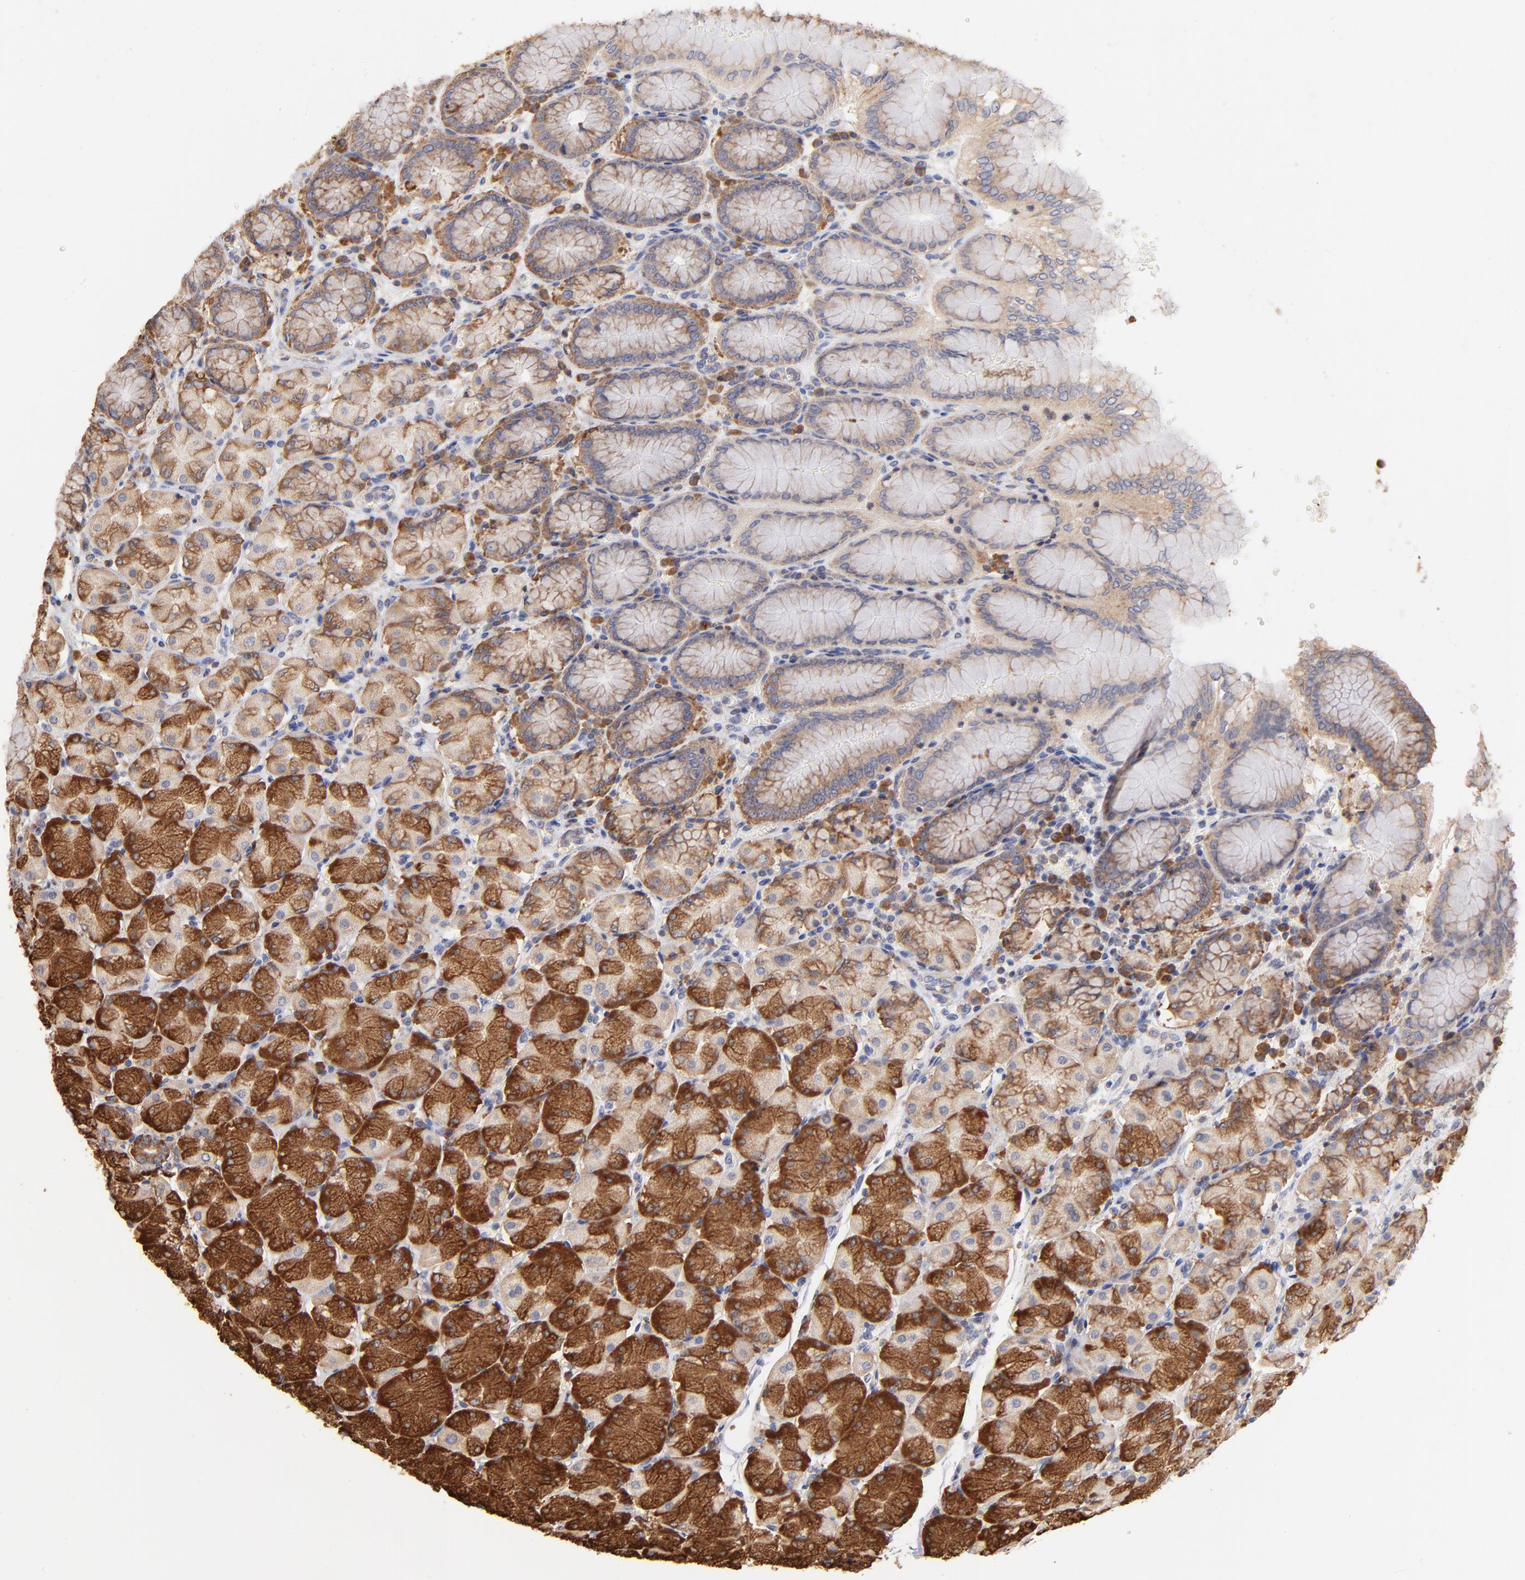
{"staining": {"intensity": "strong", "quantity": "25%-75%", "location": "cytoplasmic/membranous"}, "tissue": "stomach", "cell_type": "Glandular cells", "image_type": "normal", "snomed": [{"axis": "morphology", "description": "Normal tissue, NOS"}, {"axis": "topography", "description": "Stomach, upper"}, {"axis": "topography", "description": "Stomach"}], "caption": "An image of stomach stained for a protein shows strong cytoplasmic/membranous brown staining in glandular cells. The protein is shown in brown color, while the nuclei are stained blue.", "gene": "RPL9", "patient": {"sex": "male", "age": 76}}